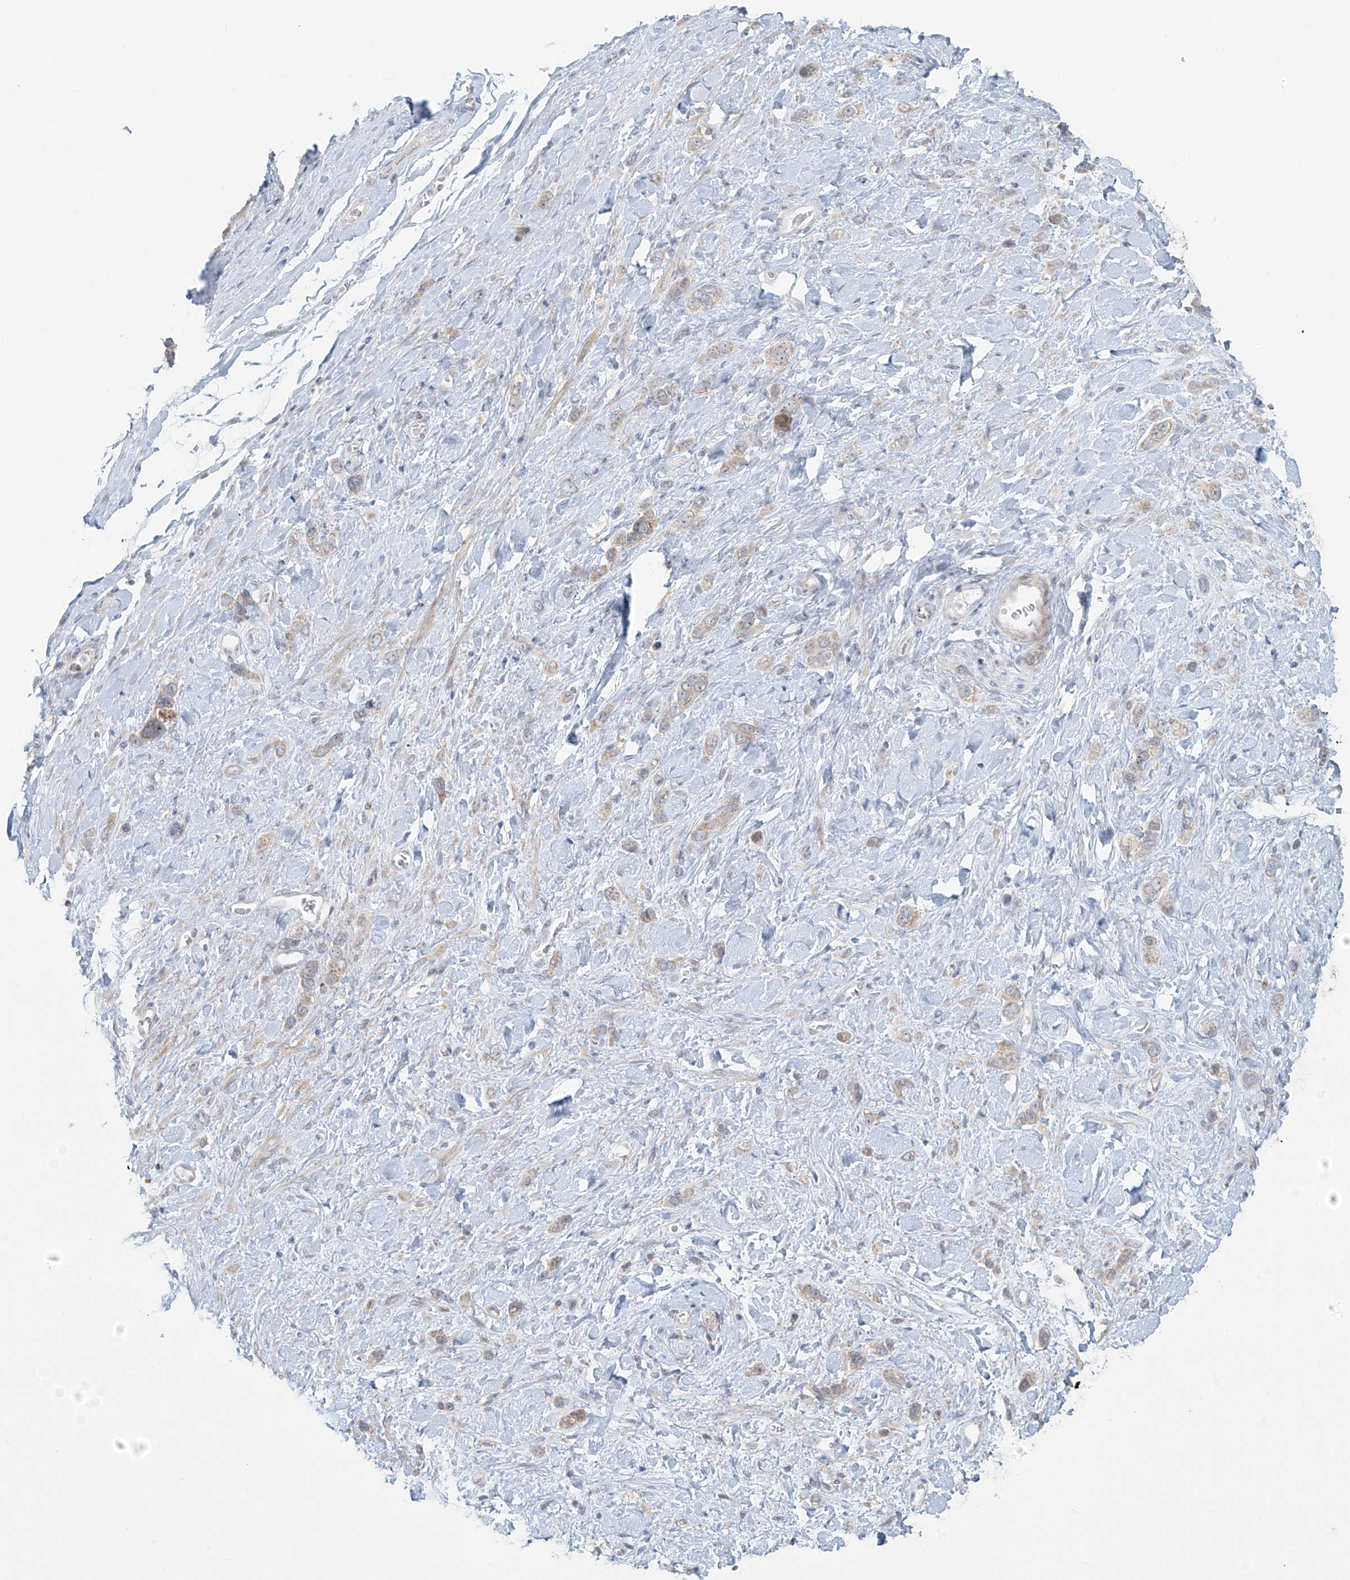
{"staining": {"intensity": "weak", "quantity": "<25%", "location": "cytoplasmic/membranous"}, "tissue": "stomach cancer", "cell_type": "Tumor cells", "image_type": "cancer", "snomed": [{"axis": "morphology", "description": "Adenocarcinoma, NOS"}, {"axis": "topography", "description": "Stomach"}], "caption": "High power microscopy micrograph of an immunohistochemistry (IHC) histopathology image of stomach cancer, revealing no significant staining in tumor cells.", "gene": "HDDC2", "patient": {"sex": "female", "age": 65}}